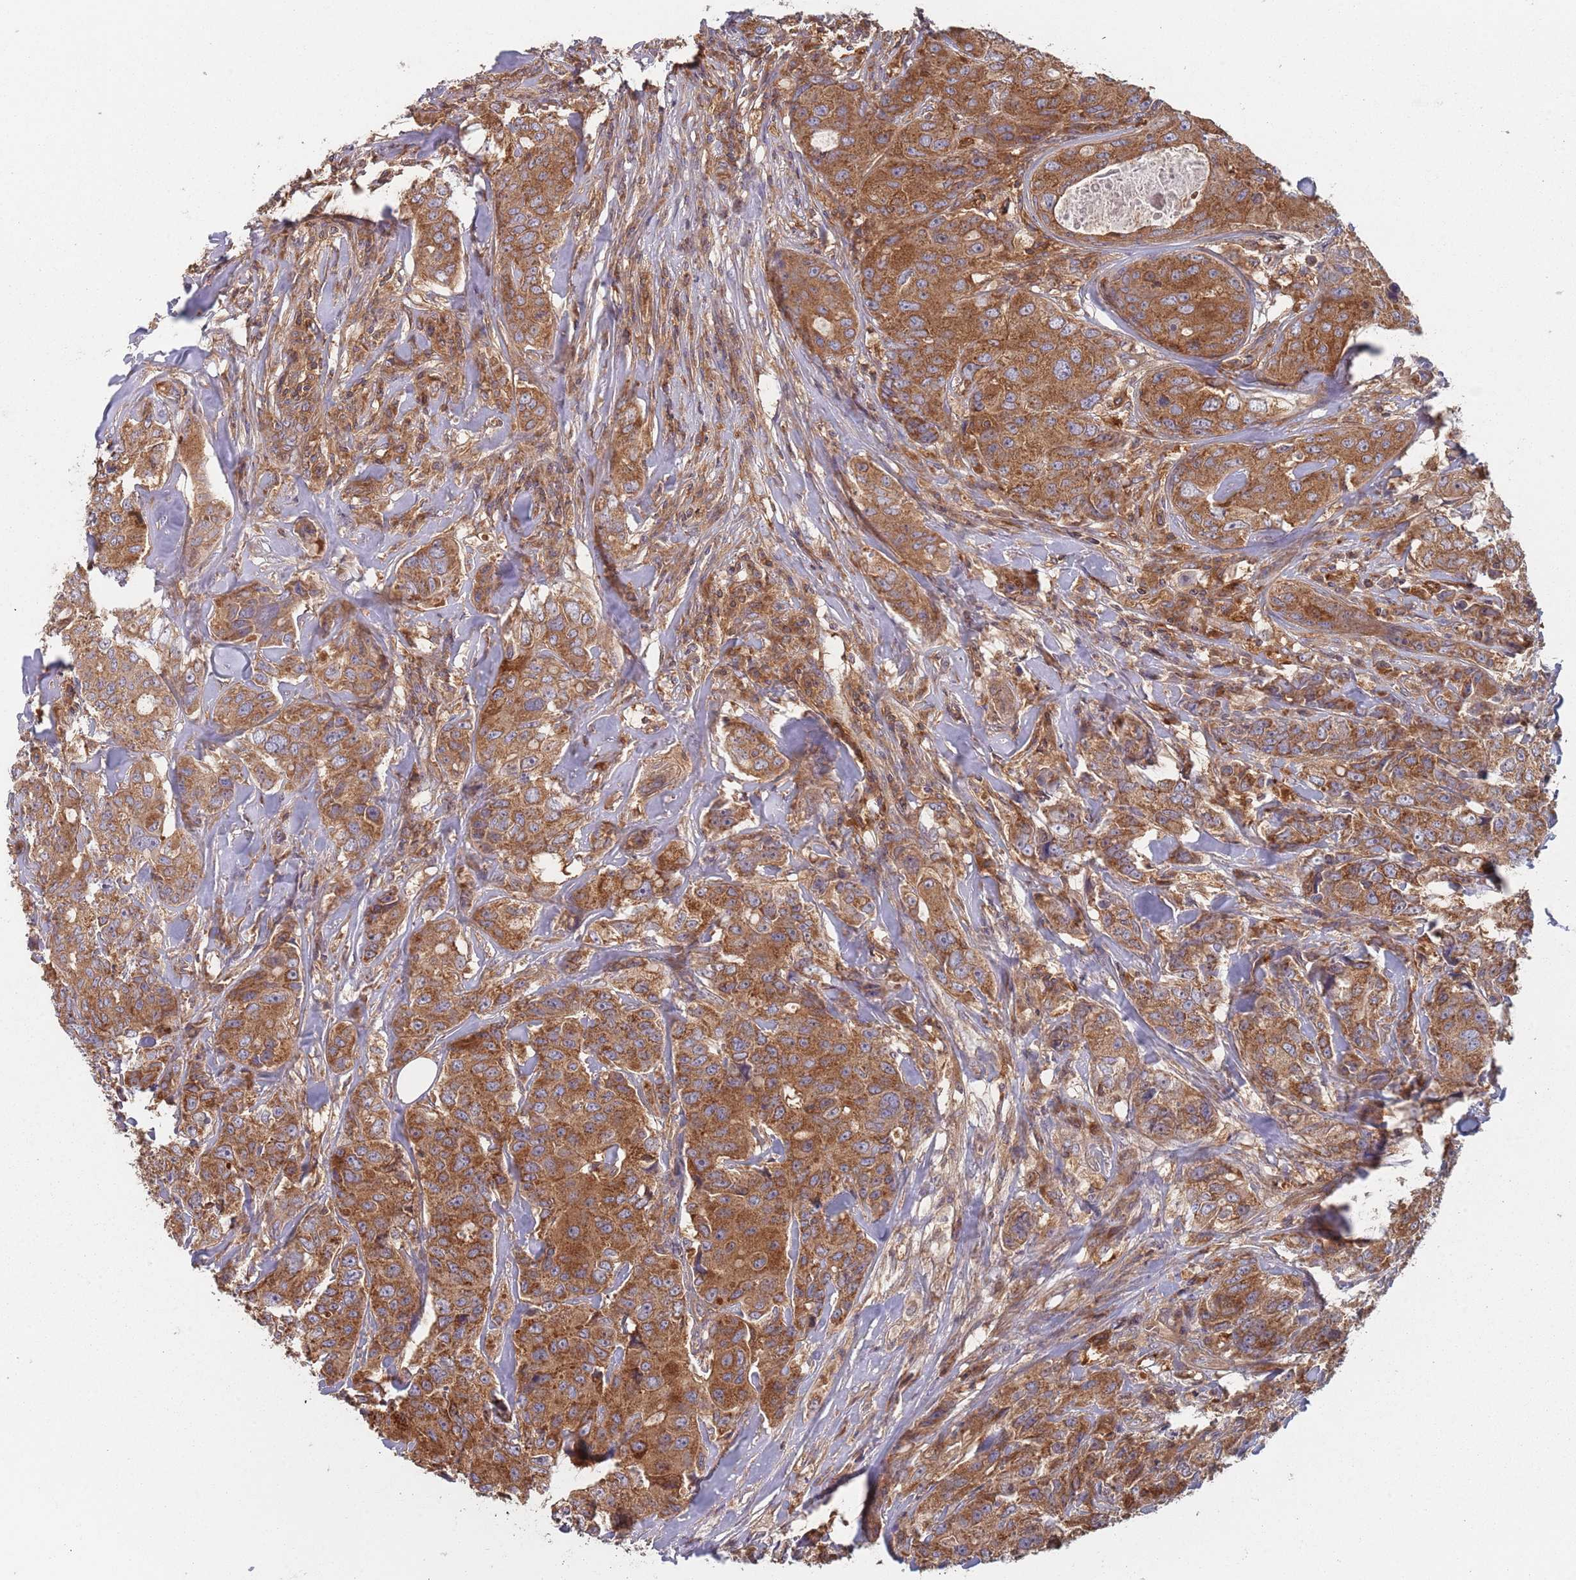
{"staining": {"intensity": "moderate", "quantity": ">75%", "location": "cytoplasmic/membranous"}, "tissue": "breast cancer", "cell_type": "Tumor cells", "image_type": "cancer", "snomed": [{"axis": "morphology", "description": "Duct carcinoma"}, {"axis": "topography", "description": "Breast"}], "caption": "The immunohistochemical stain labels moderate cytoplasmic/membranous staining in tumor cells of breast infiltrating ductal carcinoma tissue. (DAB (3,3'-diaminobenzidine) IHC, brown staining for protein, blue staining for nuclei).", "gene": "GDI2", "patient": {"sex": "female", "age": 43}}